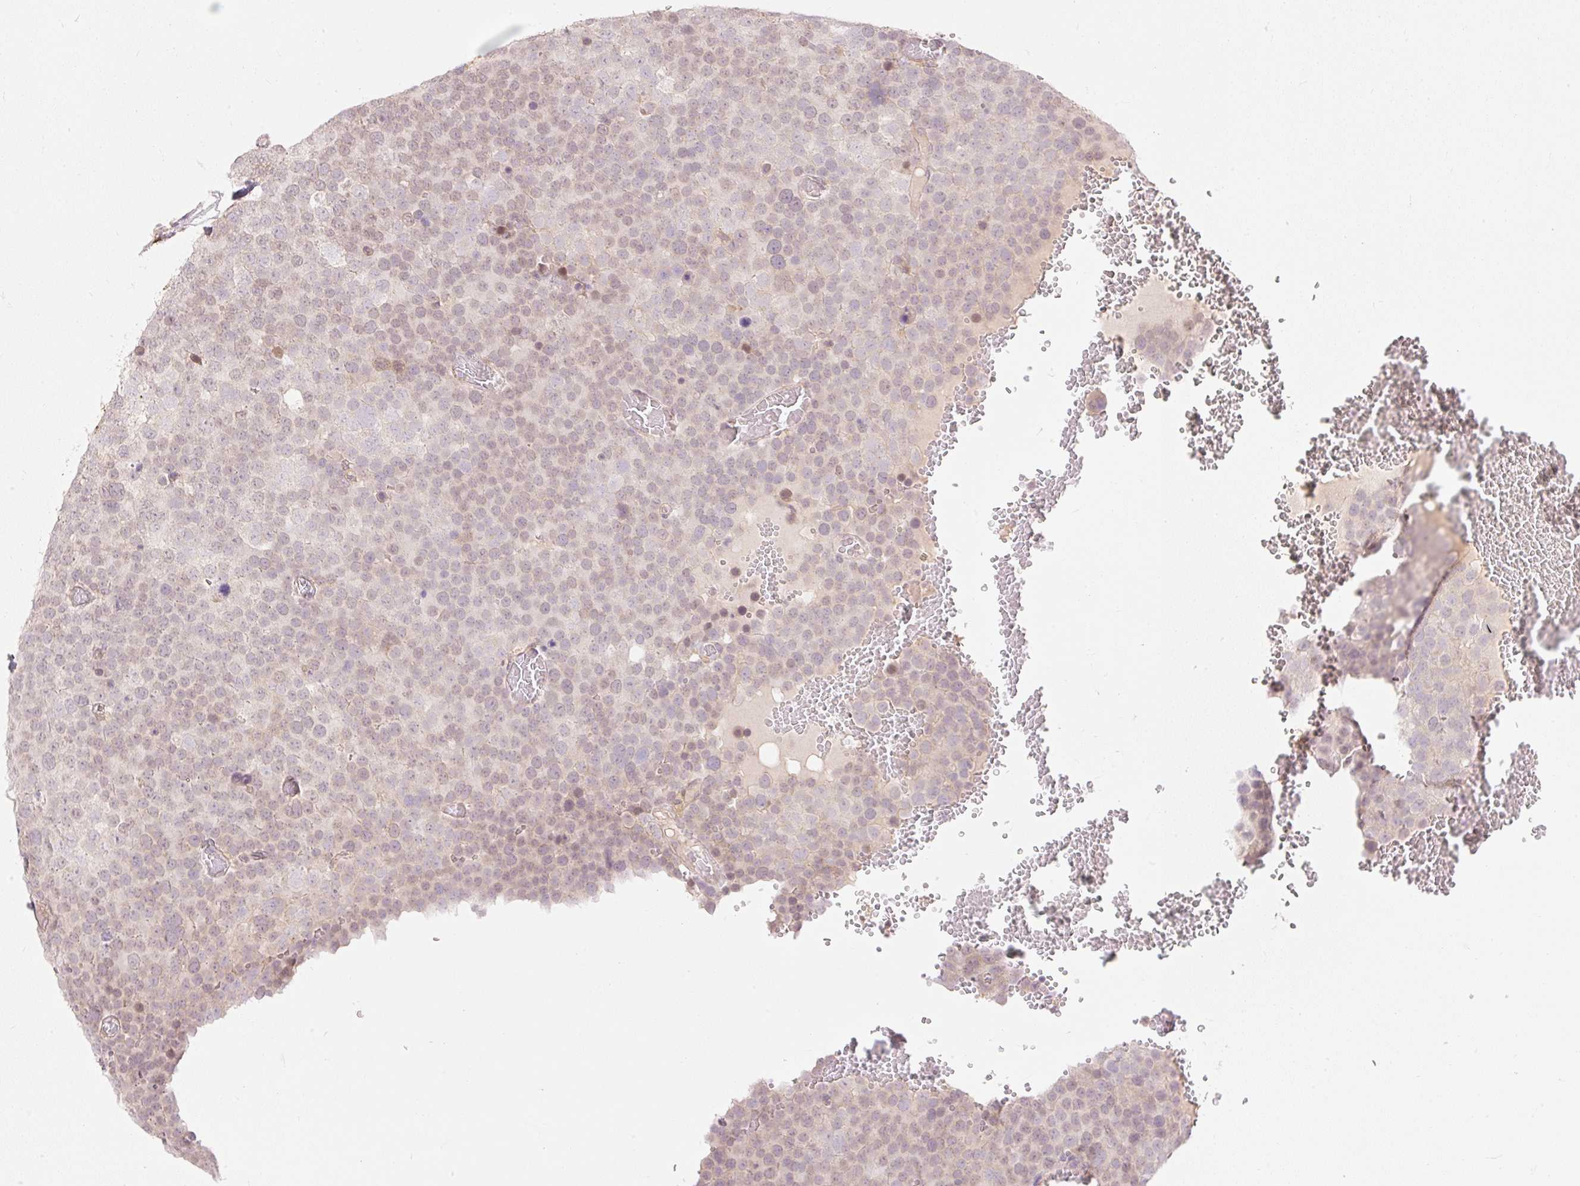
{"staining": {"intensity": "weak", "quantity": "25%-75%", "location": "nuclear"}, "tissue": "testis cancer", "cell_type": "Tumor cells", "image_type": "cancer", "snomed": [{"axis": "morphology", "description": "Seminoma, NOS"}, {"axis": "topography", "description": "Testis"}], "caption": "Human testis cancer (seminoma) stained for a protein (brown) demonstrates weak nuclear positive staining in approximately 25%-75% of tumor cells.", "gene": "EMC10", "patient": {"sex": "male", "age": 71}}